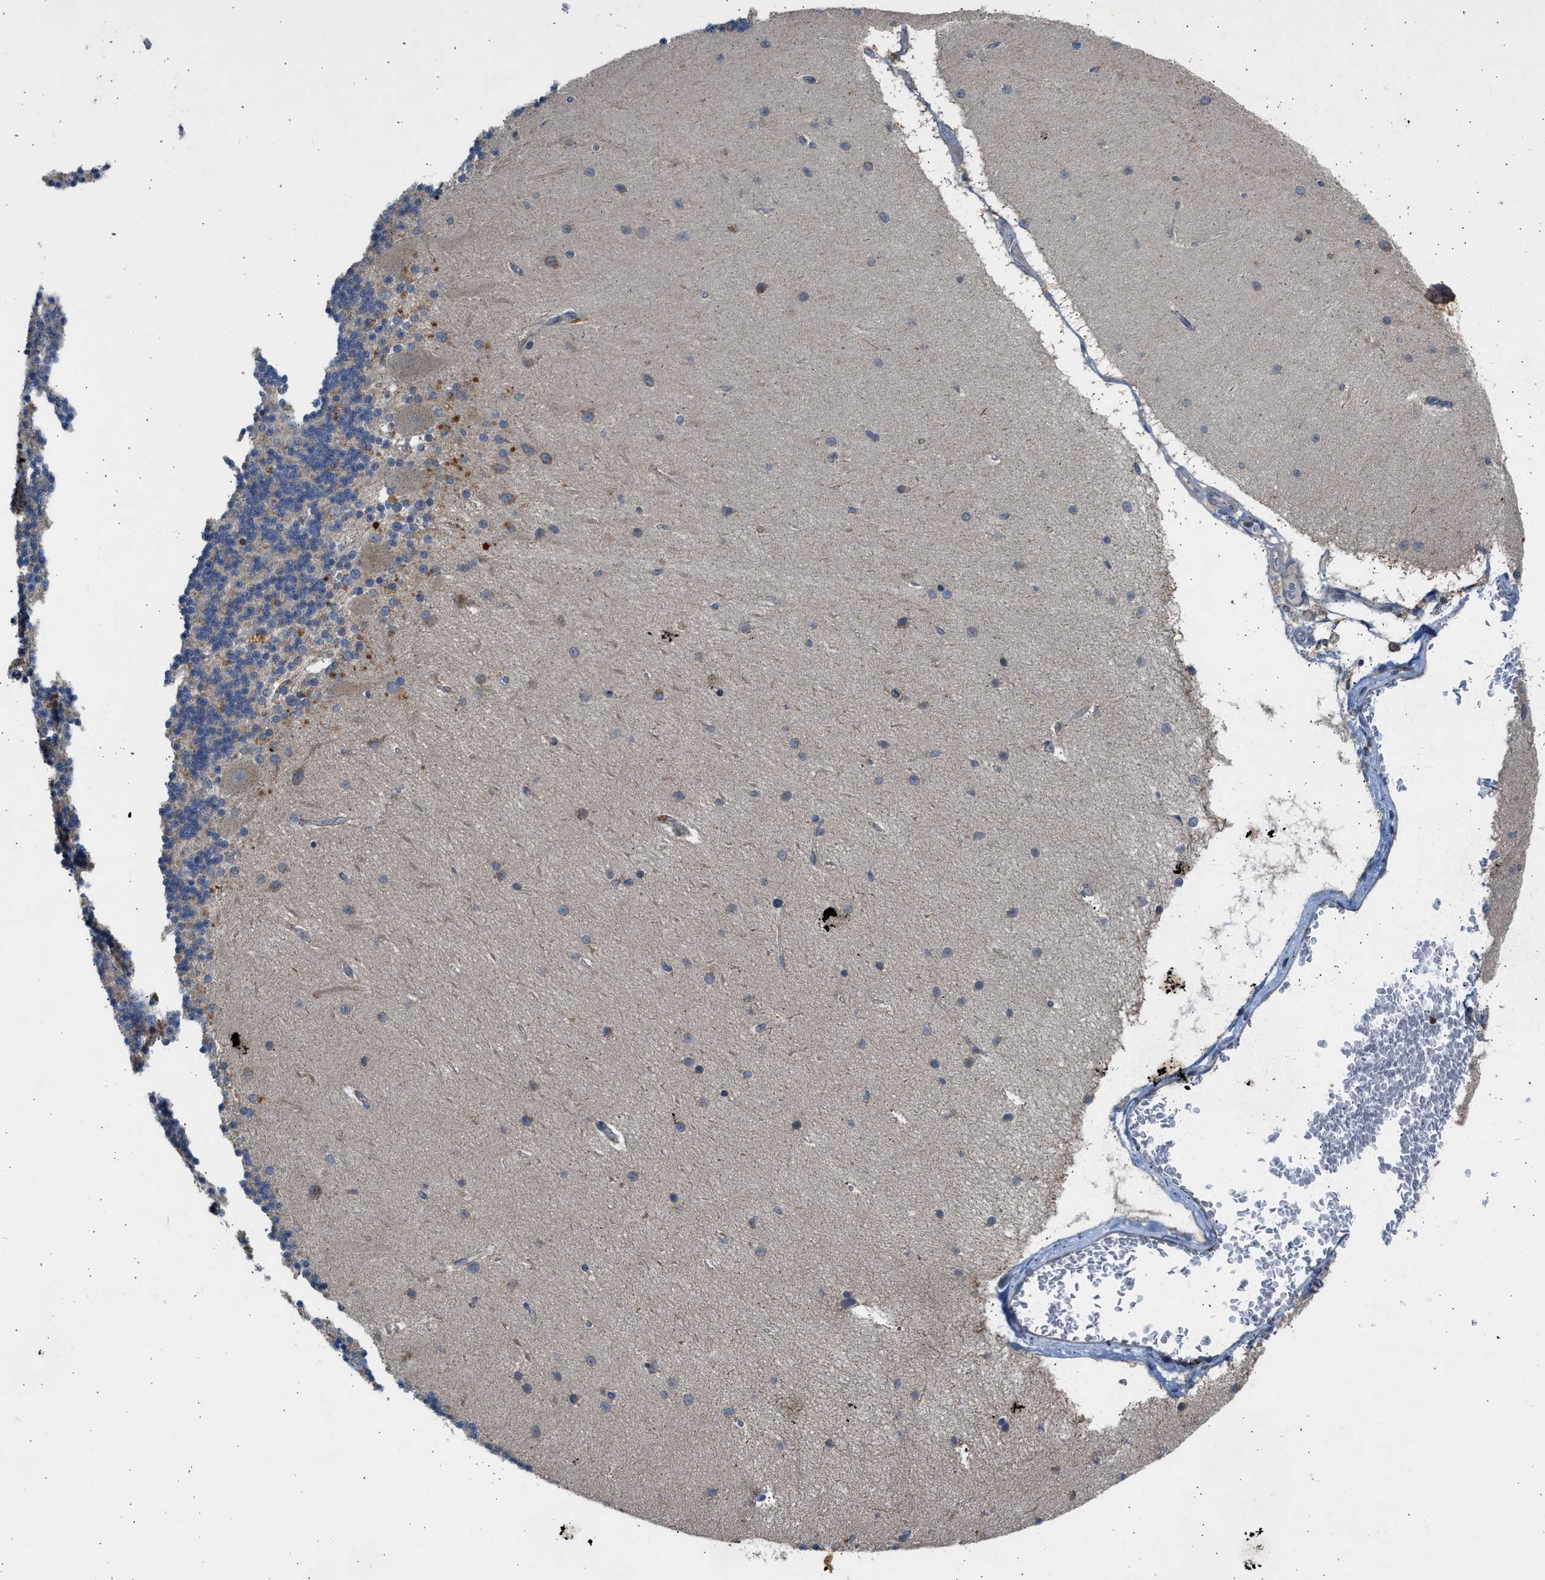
{"staining": {"intensity": "negative", "quantity": "none", "location": "none"}, "tissue": "cerebellum", "cell_type": "Cells in granular layer", "image_type": "normal", "snomed": [{"axis": "morphology", "description": "Normal tissue, NOS"}, {"axis": "topography", "description": "Cerebellum"}], "caption": "A high-resolution micrograph shows immunohistochemistry (IHC) staining of unremarkable cerebellum, which exhibits no significant staining in cells in granular layer.", "gene": "CYP1A1", "patient": {"sex": "female", "age": 54}}